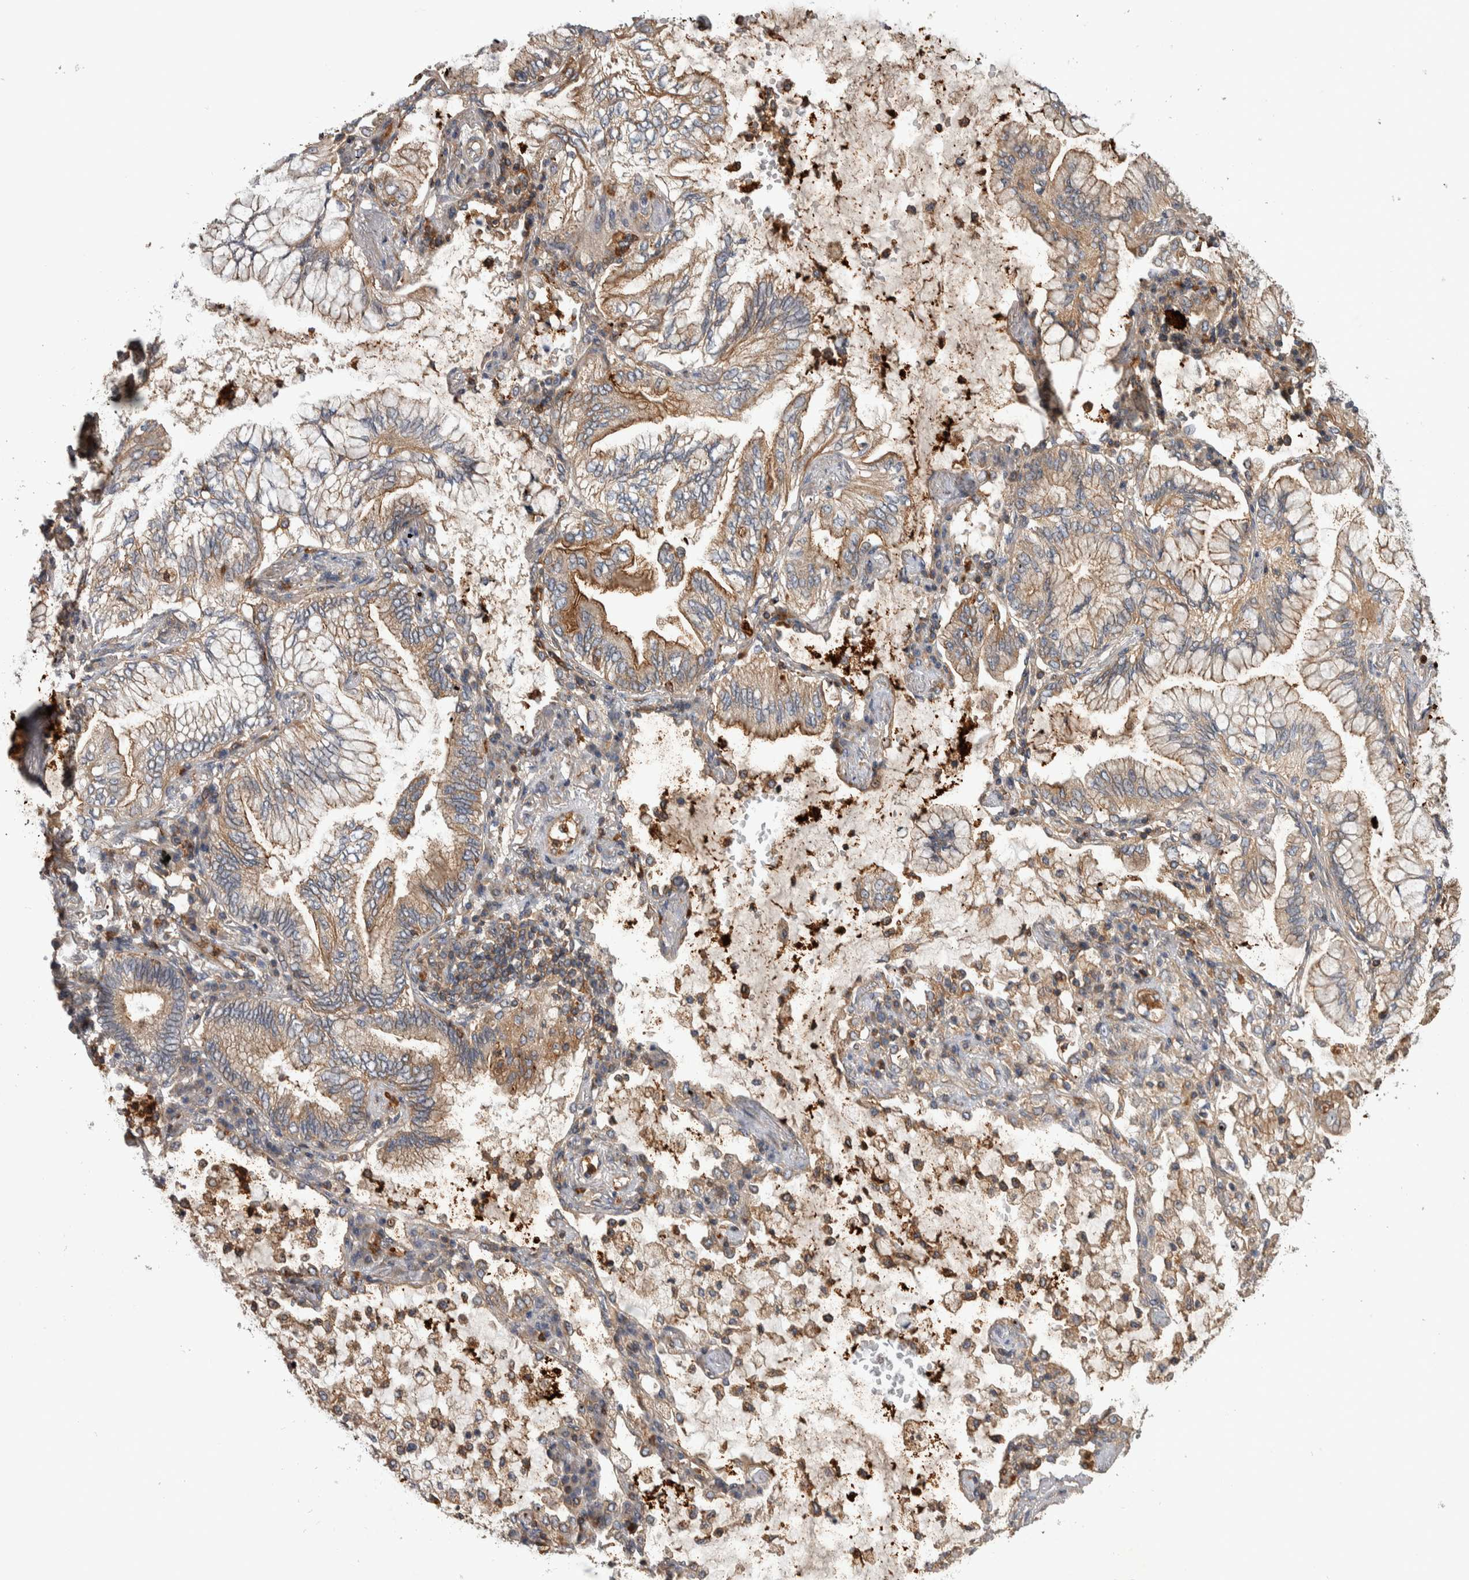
{"staining": {"intensity": "weak", "quantity": ">75%", "location": "cytoplasmic/membranous"}, "tissue": "lung cancer", "cell_type": "Tumor cells", "image_type": "cancer", "snomed": [{"axis": "morphology", "description": "Adenocarcinoma, NOS"}, {"axis": "topography", "description": "Lung"}], "caption": "Human lung cancer stained with a brown dye shows weak cytoplasmic/membranous positive expression in approximately >75% of tumor cells.", "gene": "SDCBP", "patient": {"sex": "female", "age": 70}}